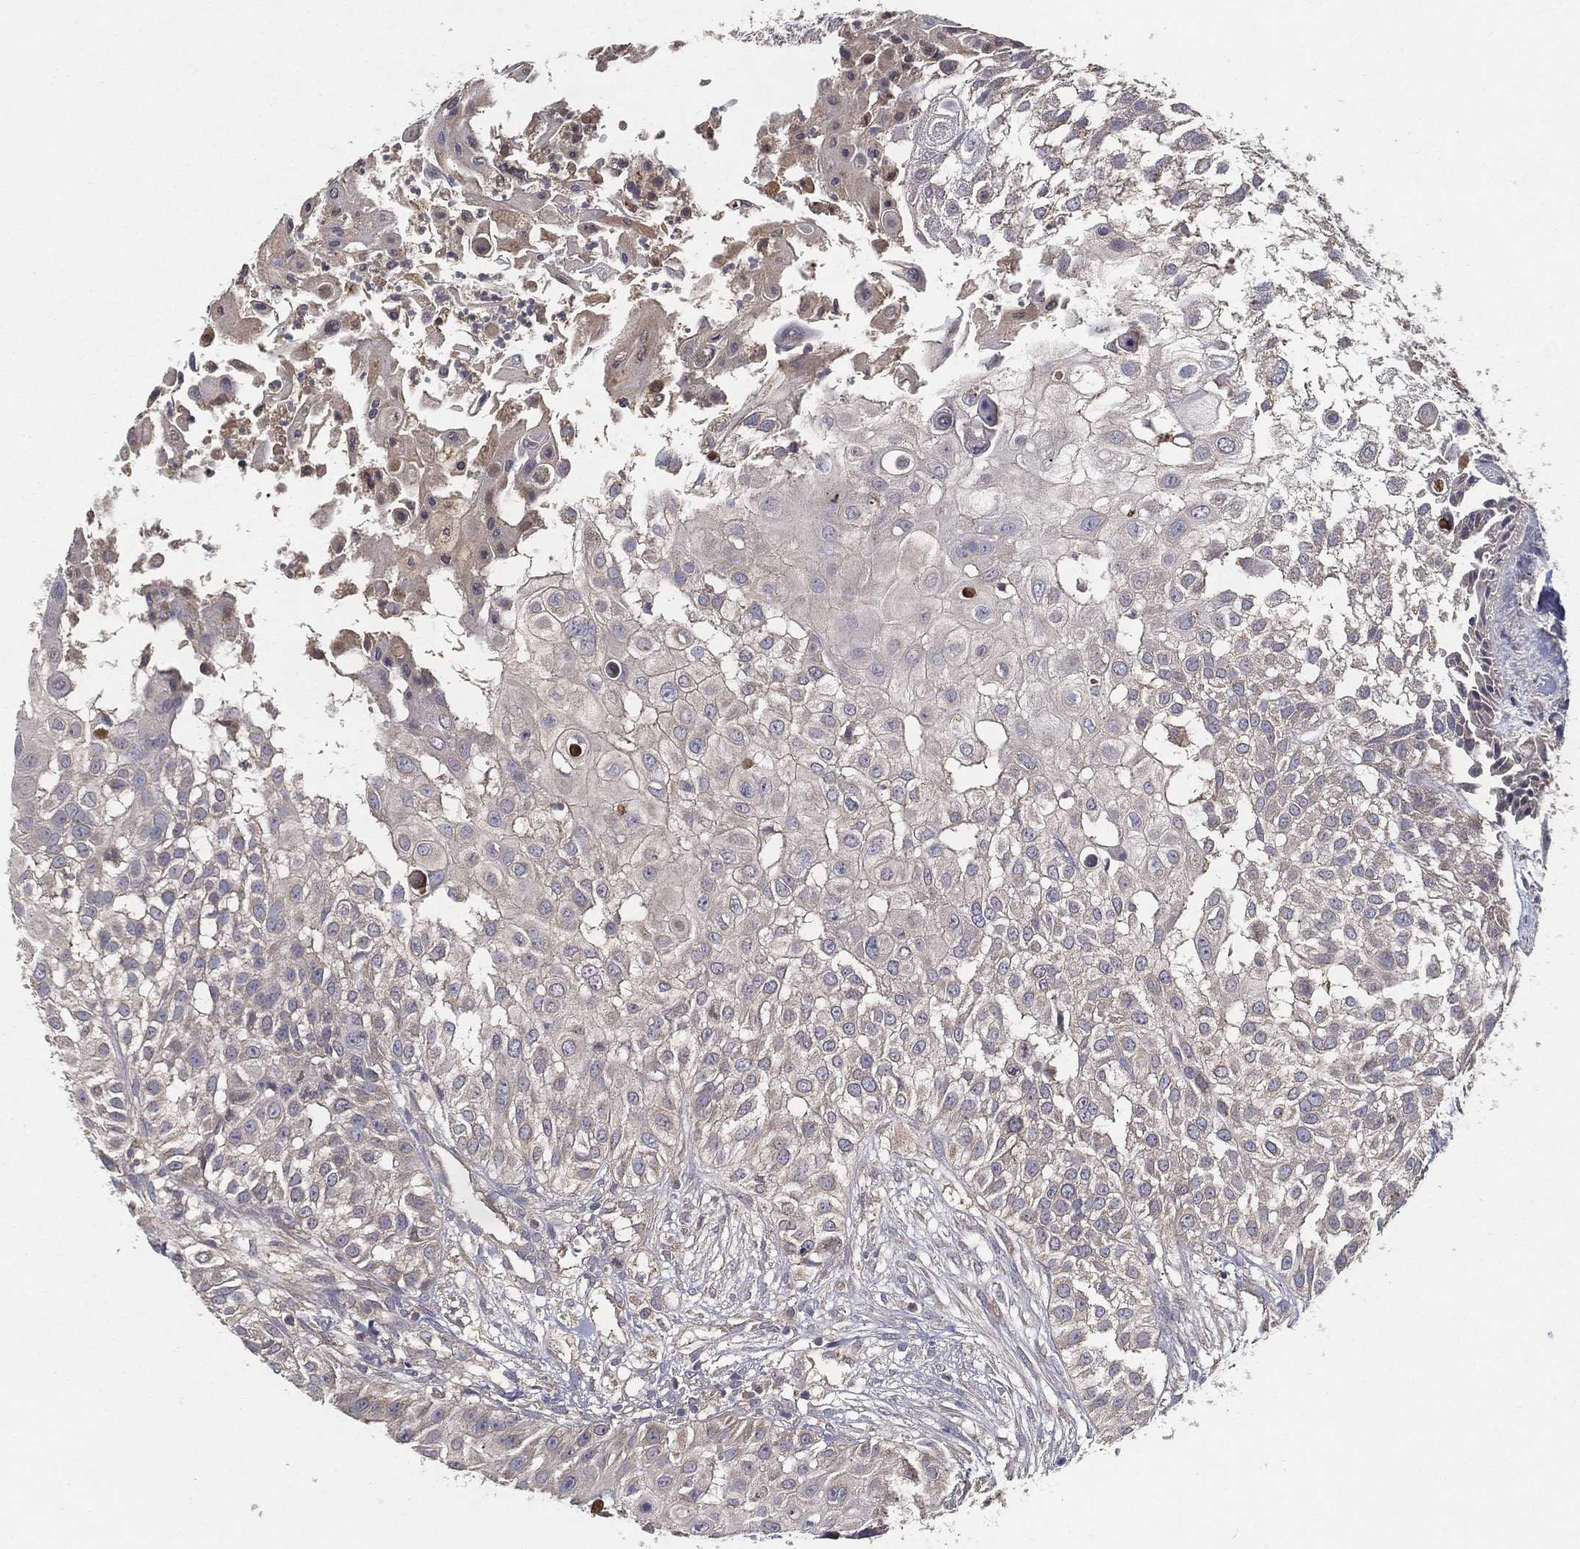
{"staining": {"intensity": "negative", "quantity": "none", "location": "none"}, "tissue": "urothelial cancer", "cell_type": "Tumor cells", "image_type": "cancer", "snomed": [{"axis": "morphology", "description": "Urothelial carcinoma, High grade"}, {"axis": "topography", "description": "Urinary bladder"}], "caption": "Tumor cells are negative for brown protein staining in high-grade urothelial carcinoma.", "gene": "MT-ND1", "patient": {"sex": "female", "age": 79}}